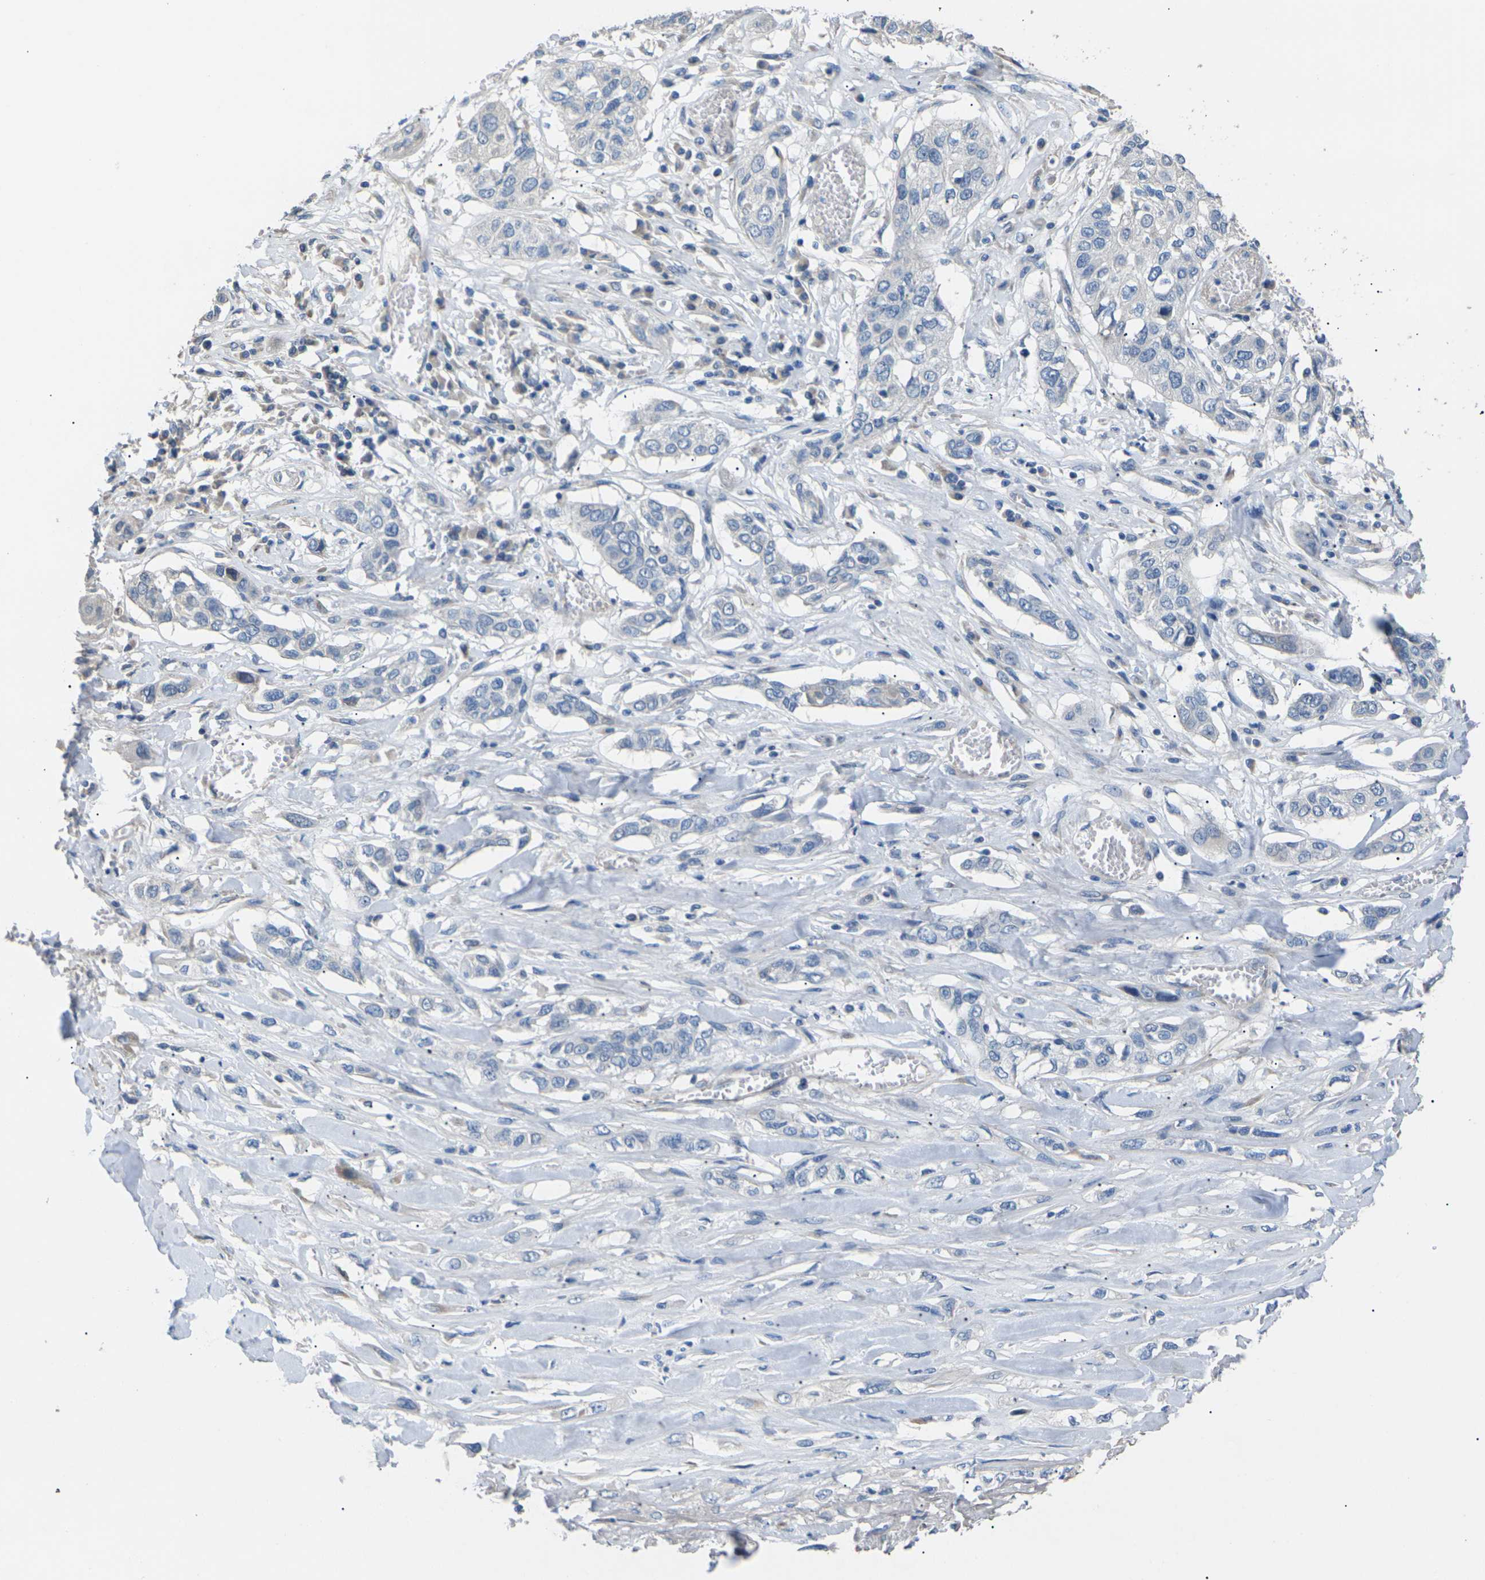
{"staining": {"intensity": "negative", "quantity": "none", "location": "none"}, "tissue": "lung cancer", "cell_type": "Tumor cells", "image_type": "cancer", "snomed": [{"axis": "morphology", "description": "Squamous cell carcinoma, NOS"}, {"axis": "topography", "description": "Lung"}], "caption": "Immunohistochemistry (IHC) image of neoplastic tissue: lung cancer (squamous cell carcinoma) stained with DAB (3,3'-diaminobenzidine) exhibits no significant protein staining in tumor cells.", "gene": "KLHDC8B", "patient": {"sex": "male", "age": 71}}